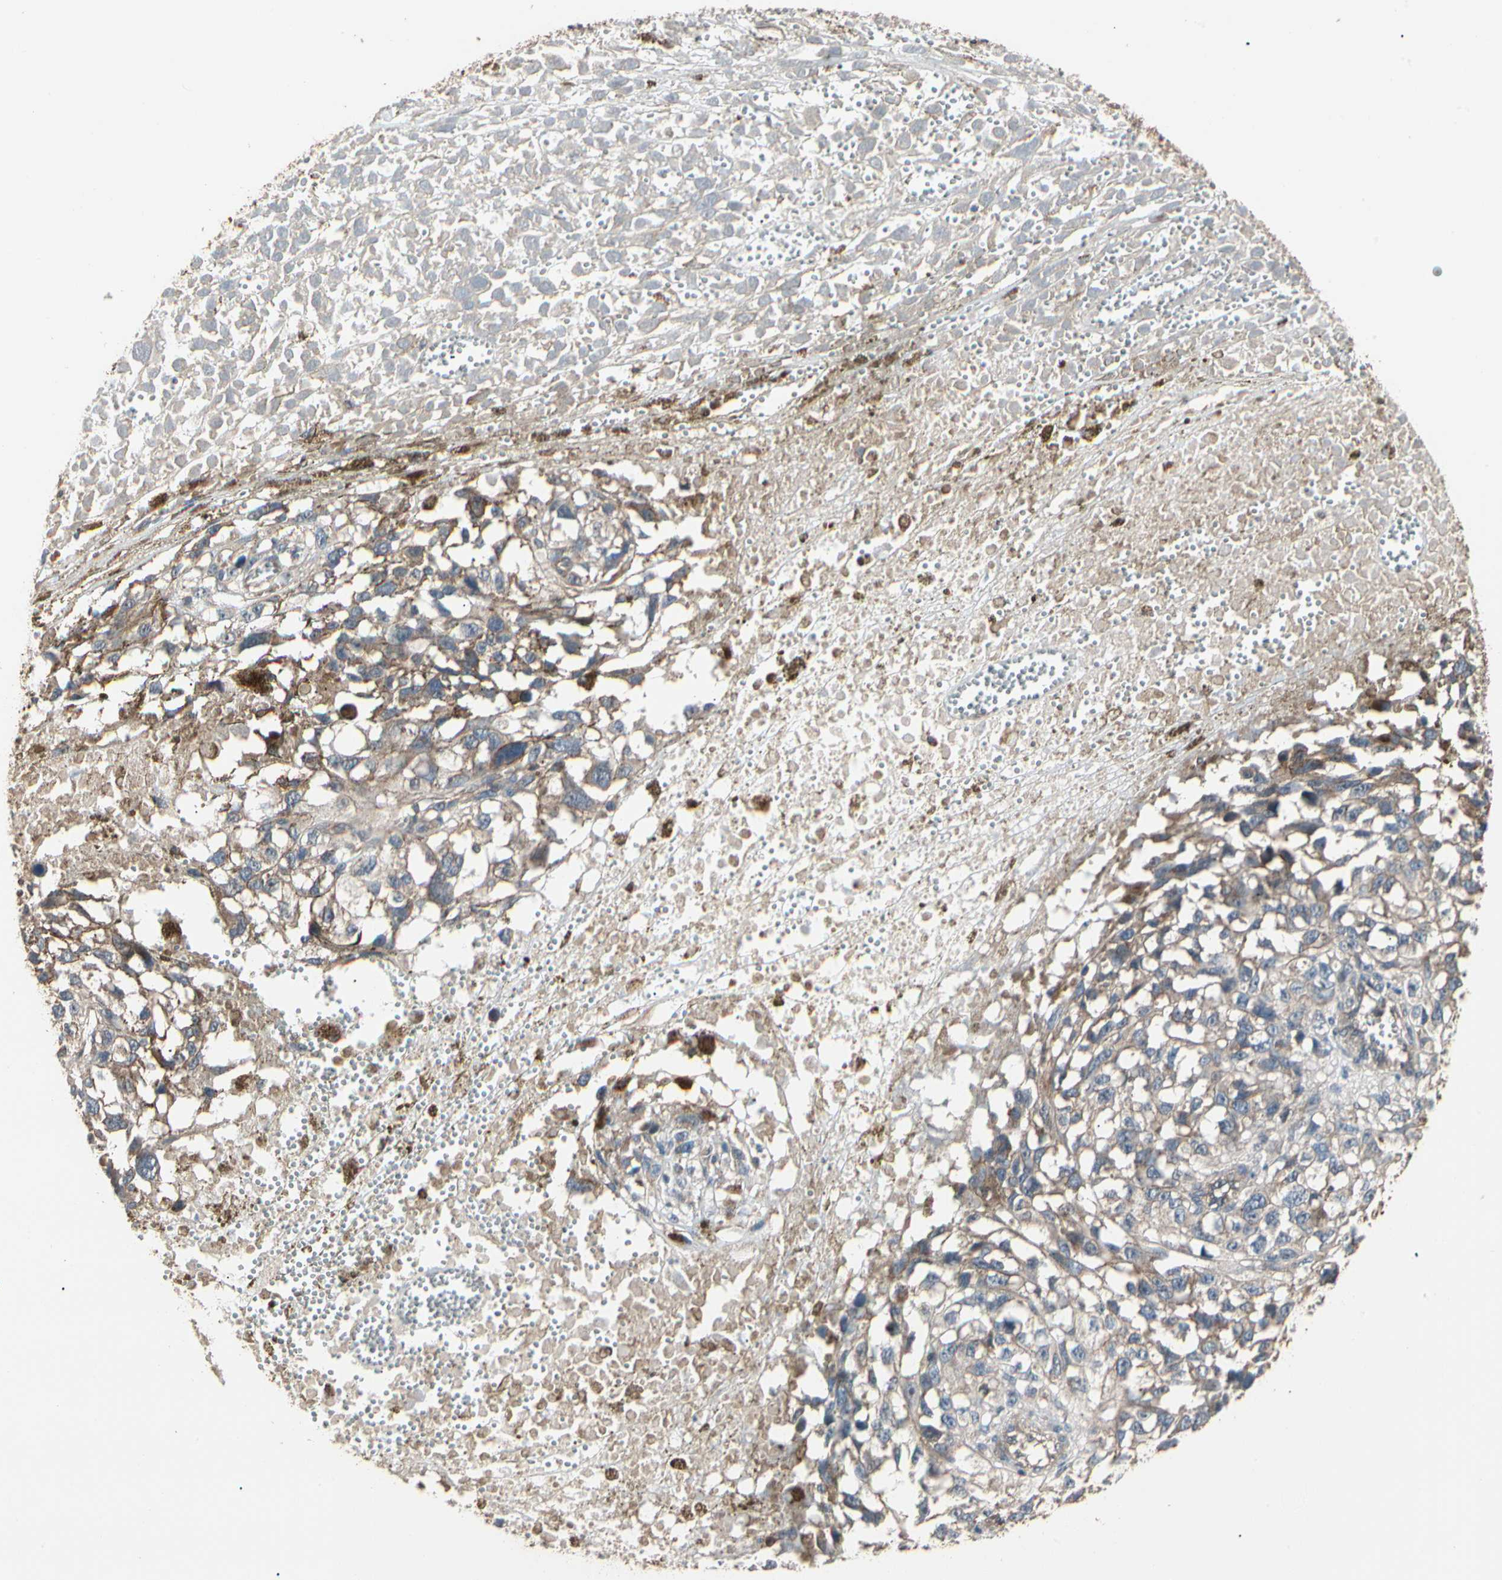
{"staining": {"intensity": "weak", "quantity": "25%-75%", "location": "cytoplasmic/membranous"}, "tissue": "melanoma", "cell_type": "Tumor cells", "image_type": "cancer", "snomed": [{"axis": "morphology", "description": "Malignant melanoma, Metastatic site"}, {"axis": "topography", "description": "Lymph node"}], "caption": "A low amount of weak cytoplasmic/membranous positivity is seen in about 25%-75% of tumor cells in malignant melanoma (metastatic site) tissue.", "gene": "MAPK13", "patient": {"sex": "male", "age": 59}}